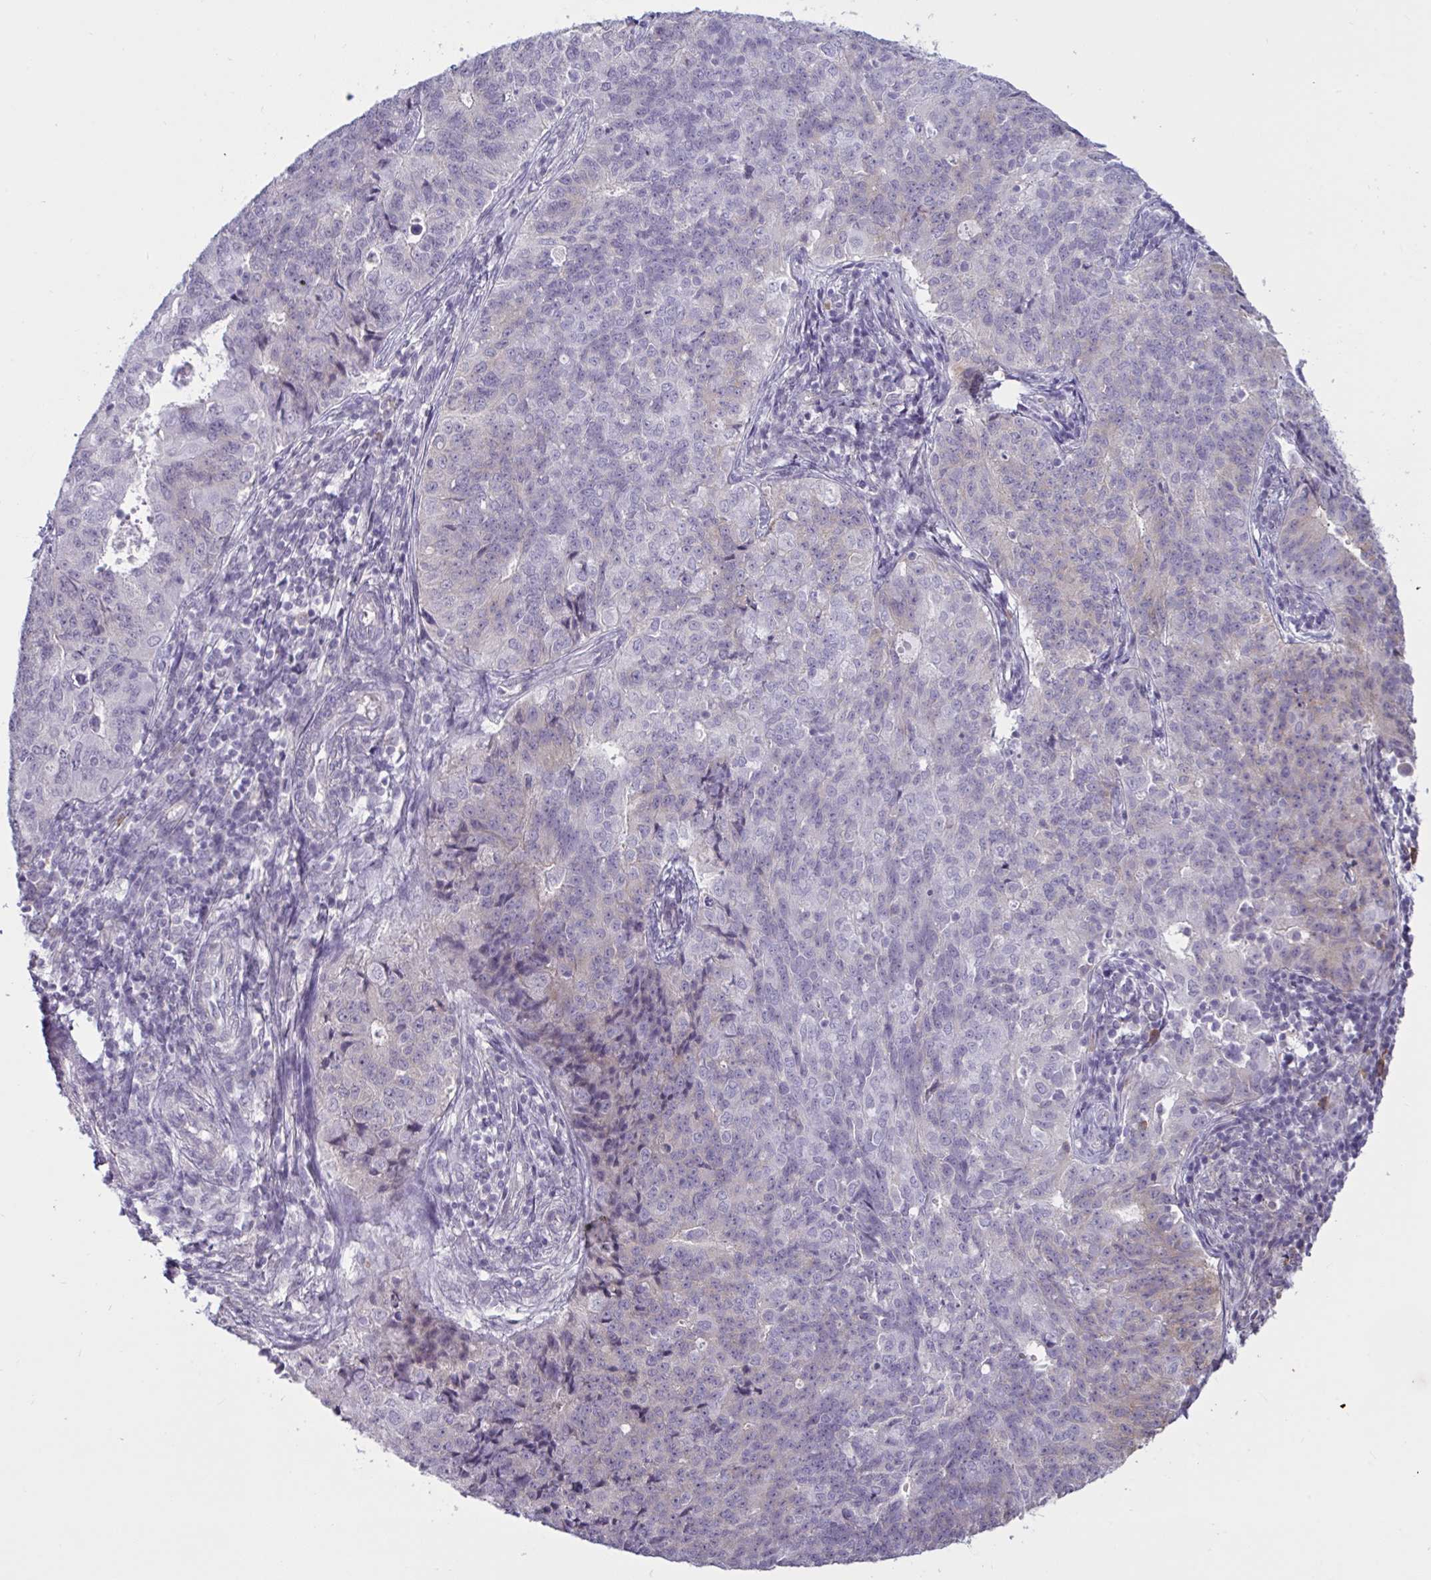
{"staining": {"intensity": "weak", "quantity": "<25%", "location": "cytoplasmic/membranous"}, "tissue": "endometrial cancer", "cell_type": "Tumor cells", "image_type": "cancer", "snomed": [{"axis": "morphology", "description": "Adenocarcinoma, NOS"}, {"axis": "topography", "description": "Endometrium"}], "caption": "Human endometrial cancer (adenocarcinoma) stained for a protein using IHC exhibits no staining in tumor cells.", "gene": "TBC1D4", "patient": {"sex": "female", "age": 43}}